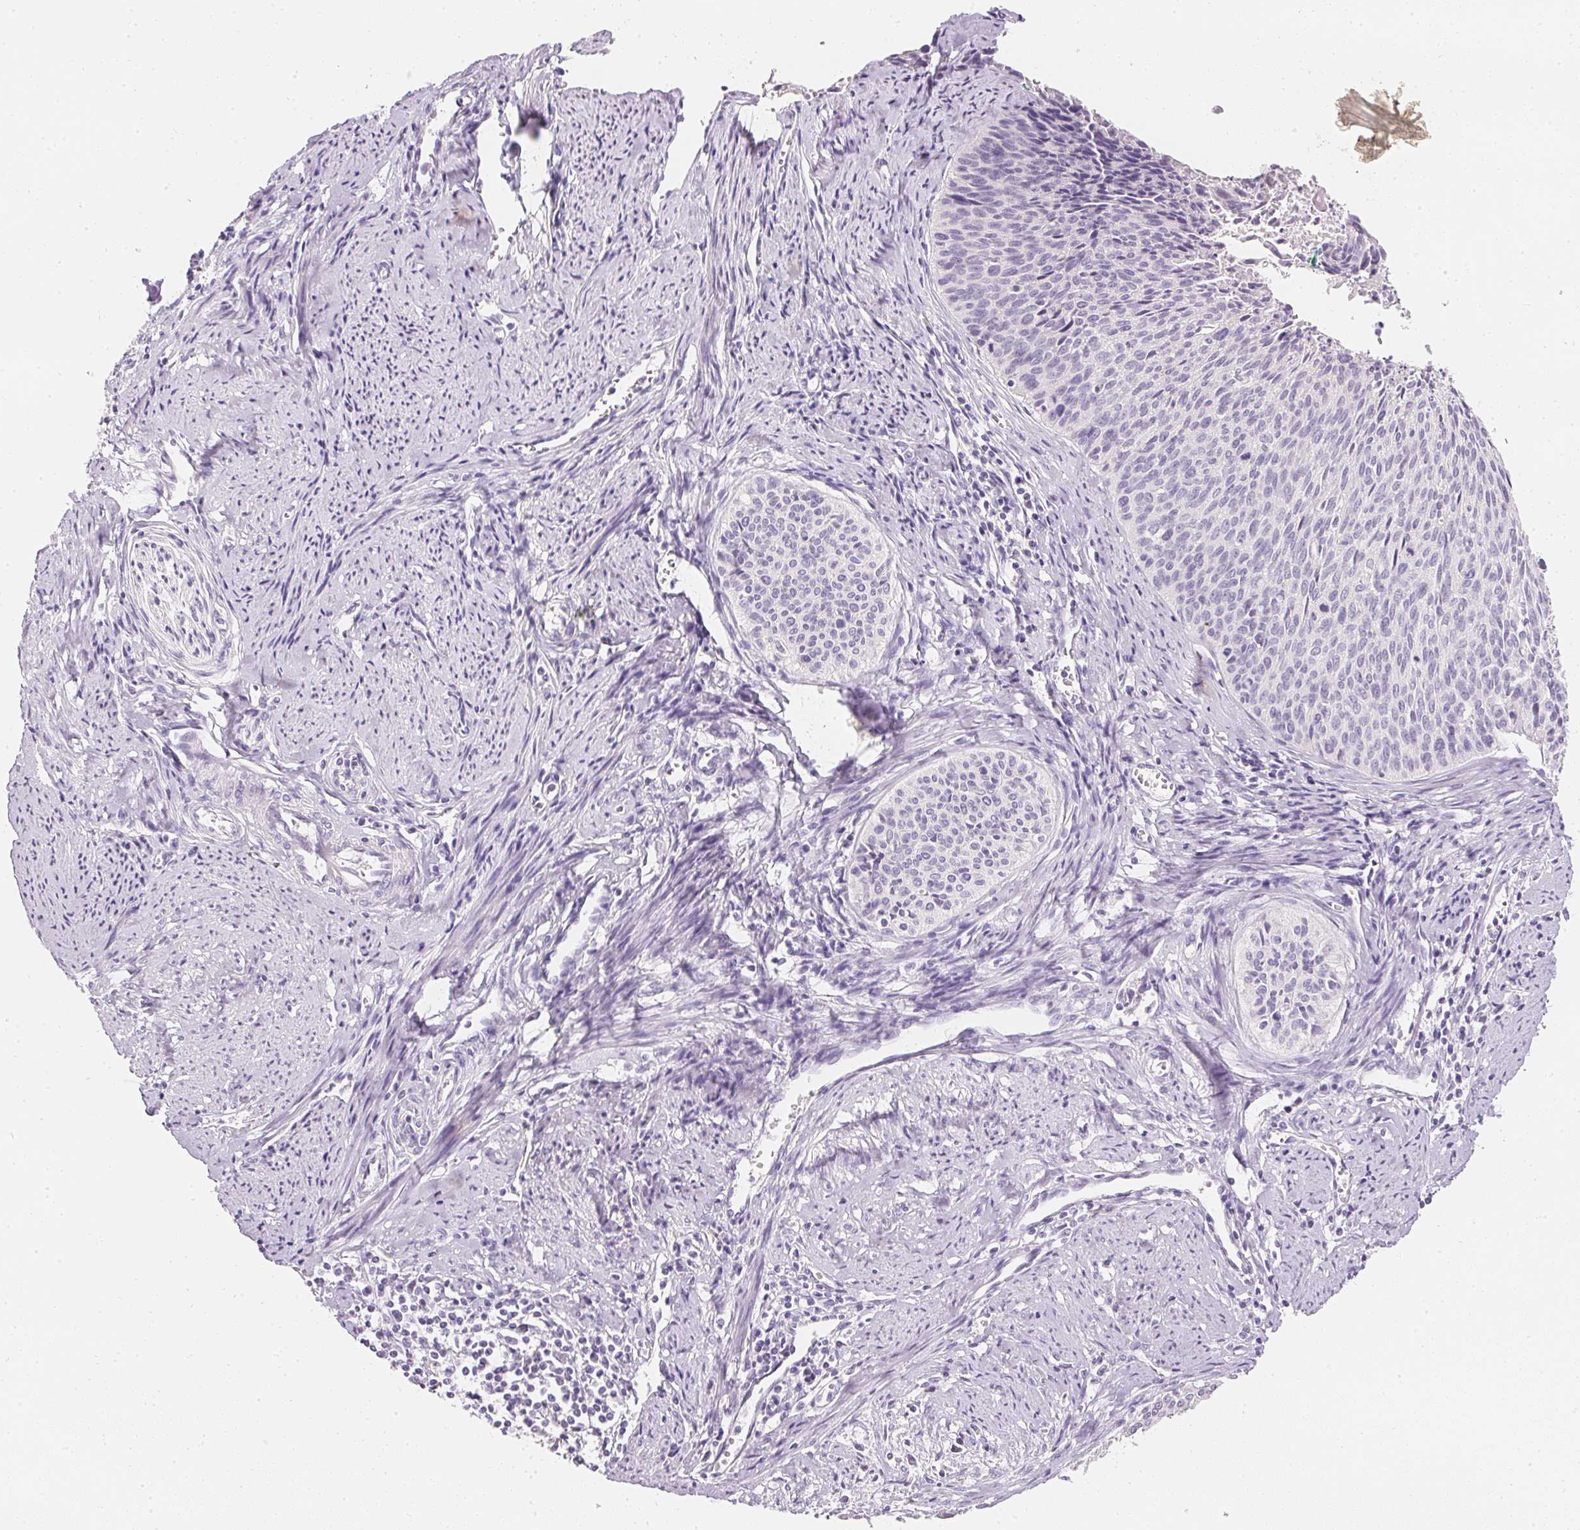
{"staining": {"intensity": "negative", "quantity": "none", "location": "none"}, "tissue": "cervical cancer", "cell_type": "Tumor cells", "image_type": "cancer", "snomed": [{"axis": "morphology", "description": "Squamous cell carcinoma, NOS"}, {"axis": "topography", "description": "Cervix"}], "caption": "Histopathology image shows no protein expression in tumor cells of cervical cancer (squamous cell carcinoma) tissue.", "gene": "ELAVL3", "patient": {"sex": "female", "age": 55}}